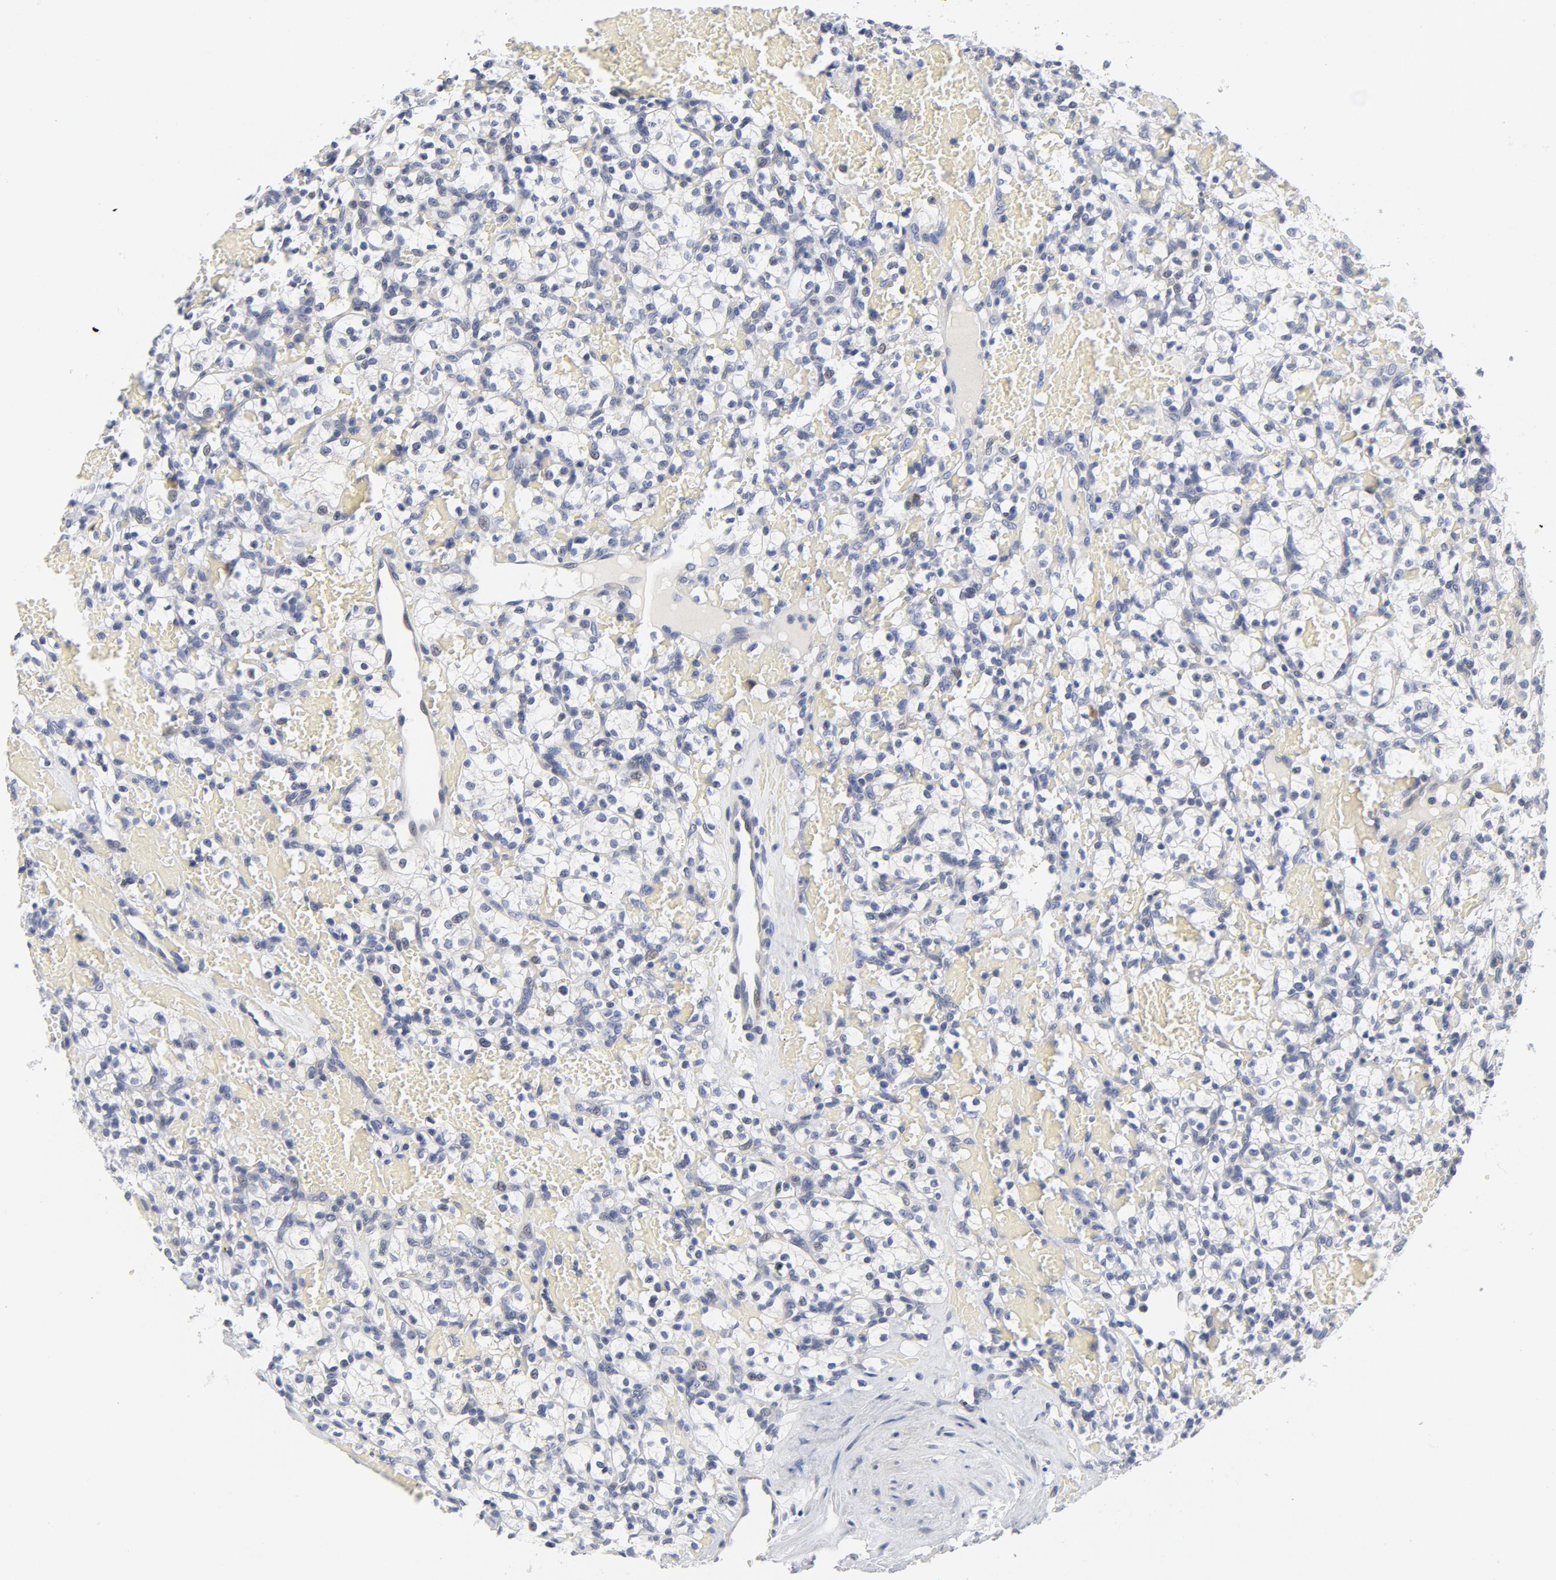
{"staining": {"intensity": "negative", "quantity": "none", "location": "none"}, "tissue": "renal cancer", "cell_type": "Tumor cells", "image_type": "cancer", "snomed": [{"axis": "morphology", "description": "Adenocarcinoma, NOS"}, {"axis": "topography", "description": "Kidney"}], "caption": "The histopathology image reveals no significant expression in tumor cells of renal cancer. (DAB immunohistochemistry (IHC), high magnification).", "gene": "KCNK13", "patient": {"sex": "female", "age": 60}}